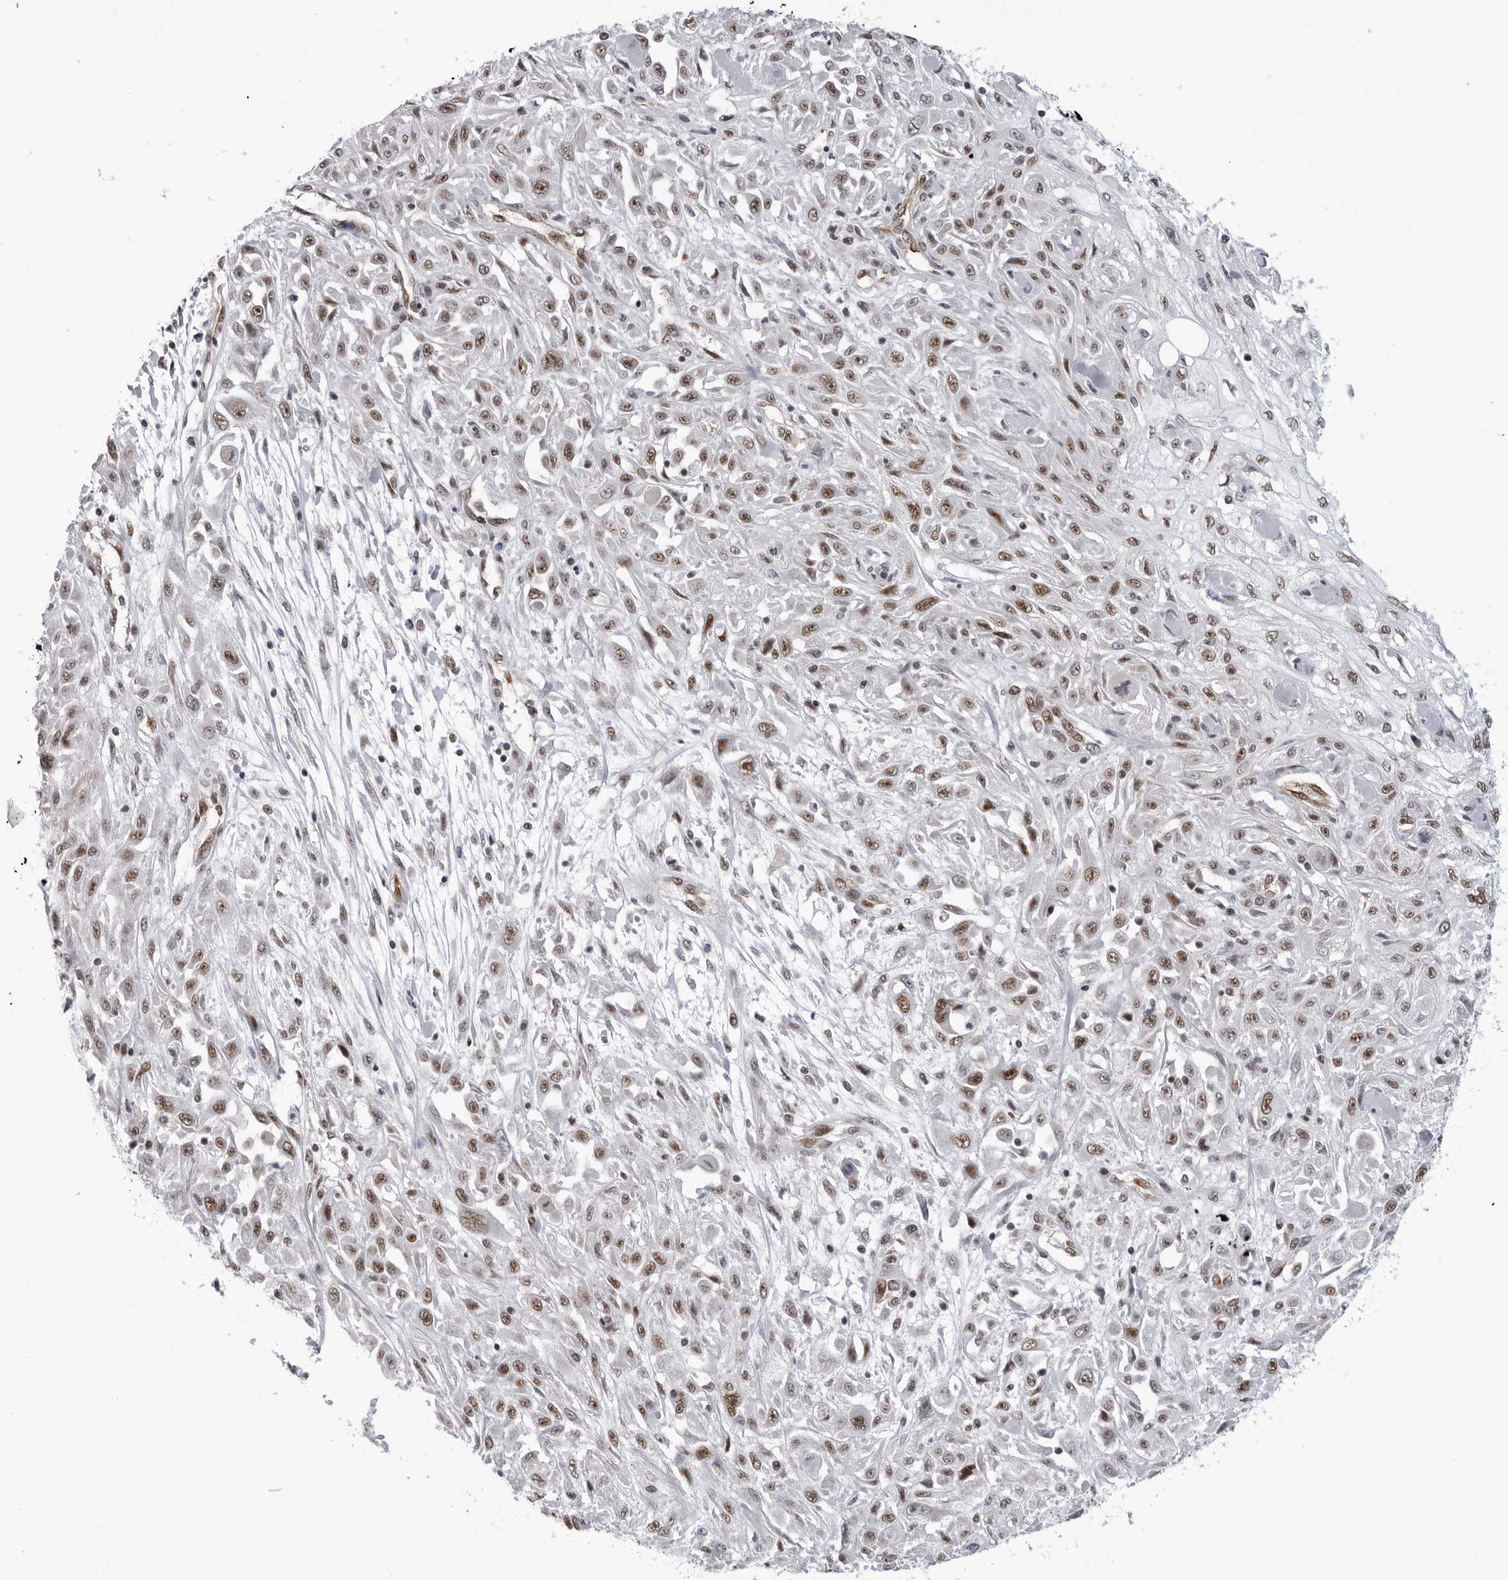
{"staining": {"intensity": "moderate", "quantity": ">75%", "location": "nuclear"}, "tissue": "skin cancer", "cell_type": "Tumor cells", "image_type": "cancer", "snomed": [{"axis": "morphology", "description": "Squamous cell carcinoma, NOS"}, {"axis": "morphology", "description": "Squamous cell carcinoma, metastatic, NOS"}, {"axis": "topography", "description": "Skin"}, {"axis": "topography", "description": "Lymph node"}], "caption": "This is a photomicrograph of immunohistochemistry staining of skin cancer, which shows moderate positivity in the nuclear of tumor cells.", "gene": "RNF26", "patient": {"sex": "male", "age": 75}}